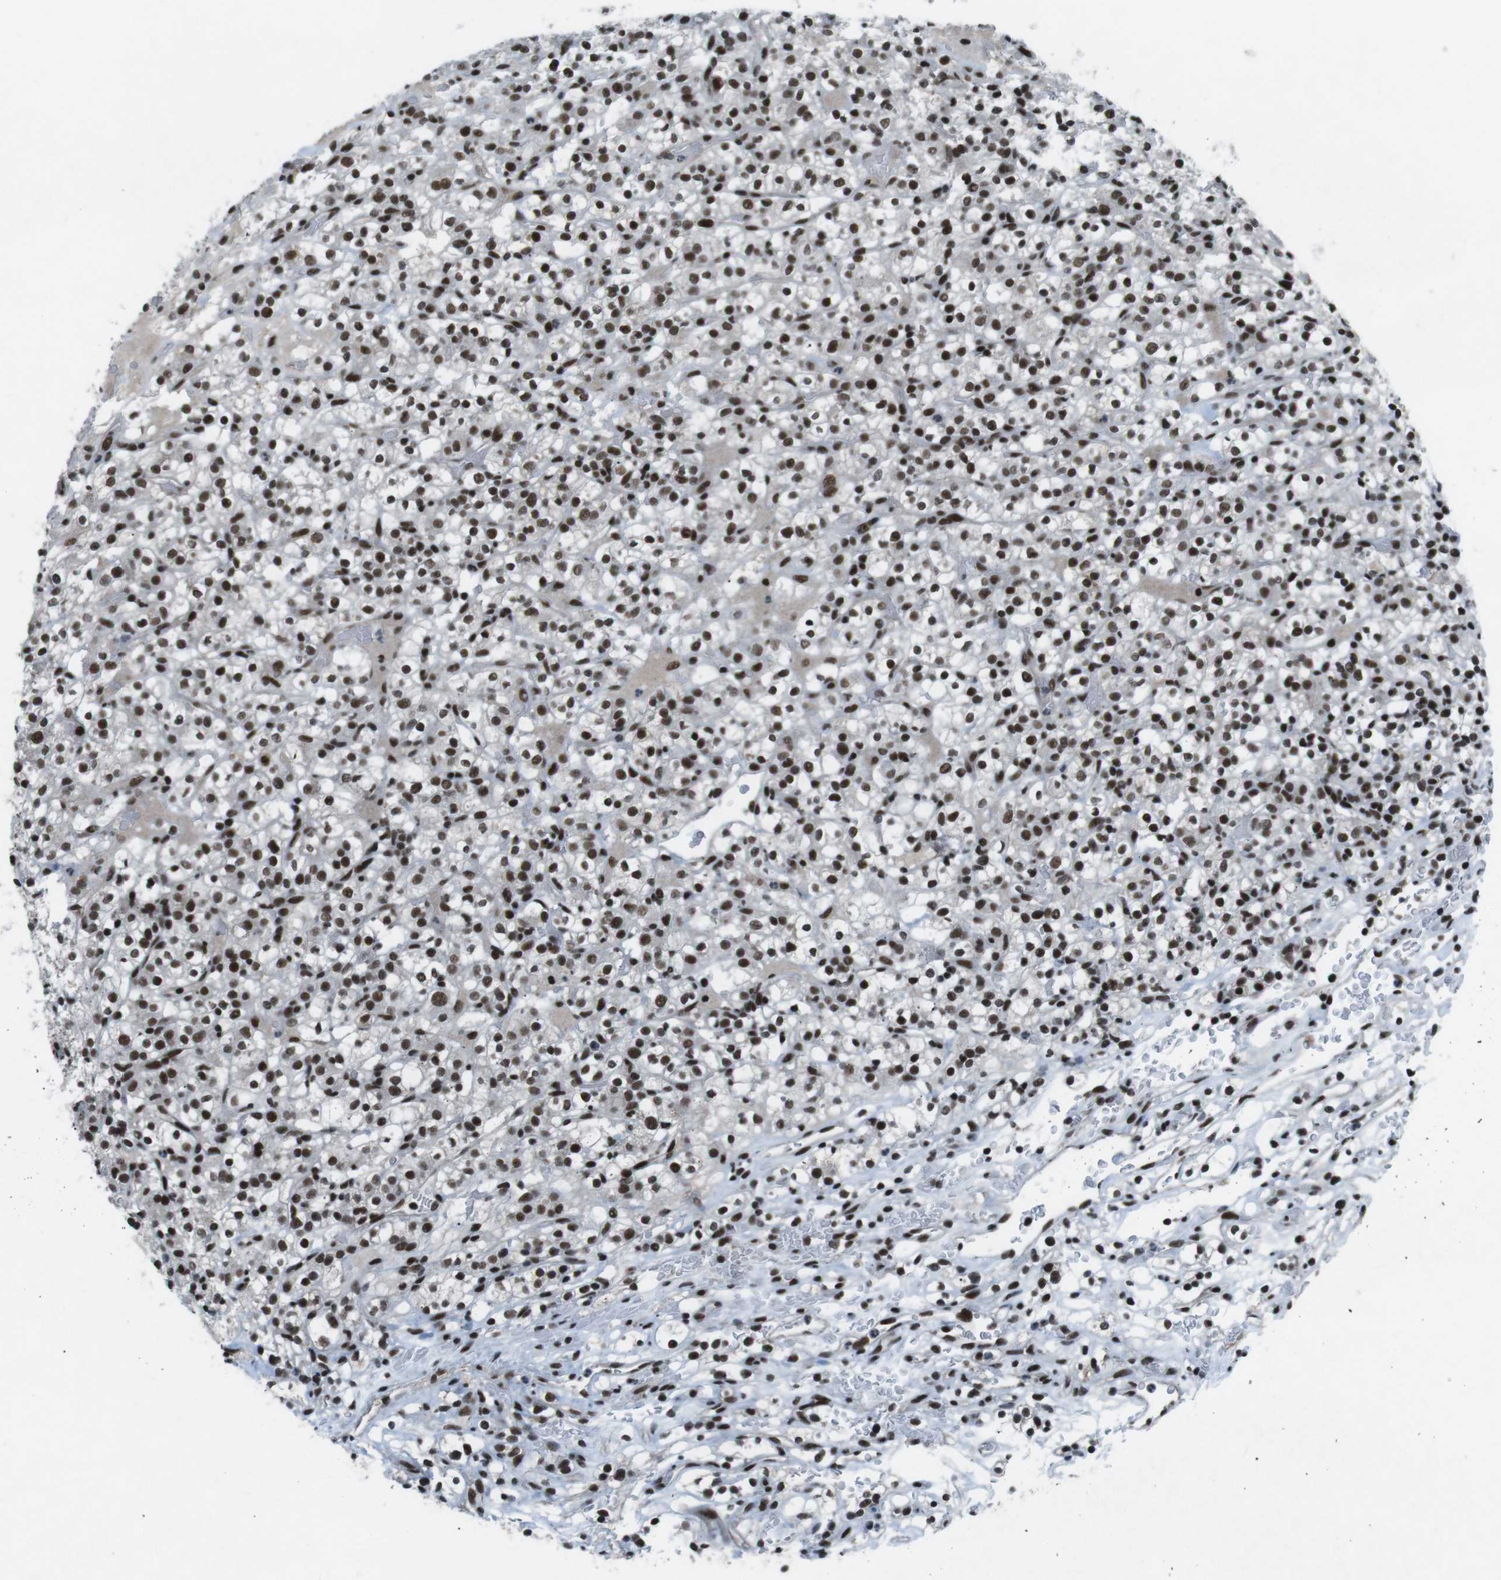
{"staining": {"intensity": "strong", "quantity": ">75%", "location": "nuclear"}, "tissue": "renal cancer", "cell_type": "Tumor cells", "image_type": "cancer", "snomed": [{"axis": "morphology", "description": "Normal tissue, NOS"}, {"axis": "morphology", "description": "Adenocarcinoma, NOS"}, {"axis": "topography", "description": "Kidney"}], "caption": "Immunohistochemistry photomicrograph of human renal adenocarcinoma stained for a protein (brown), which shows high levels of strong nuclear expression in approximately >75% of tumor cells.", "gene": "TAF1", "patient": {"sex": "female", "age": 72}}